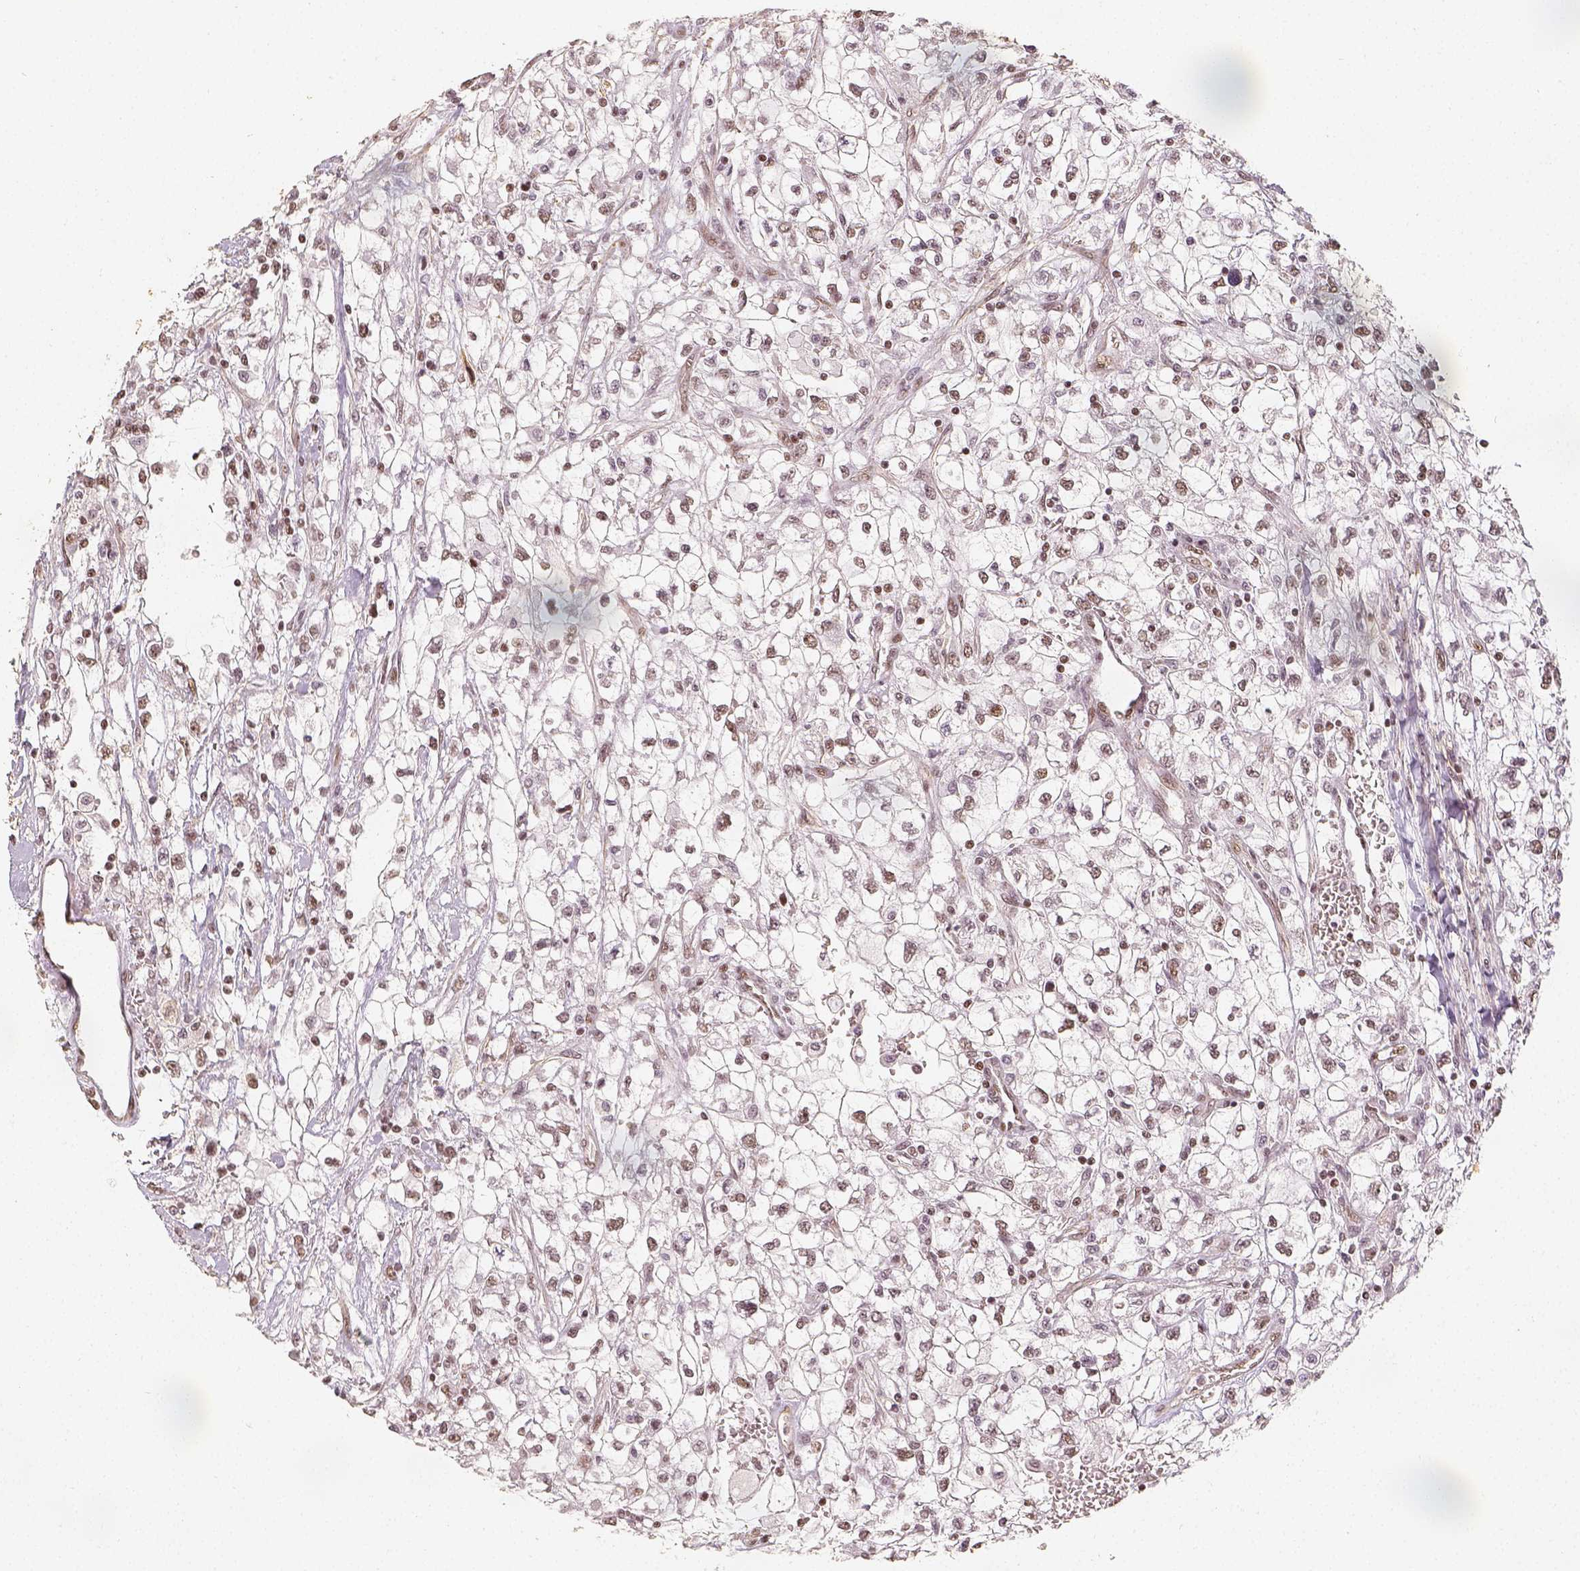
{"staining": {"intensity": "moderate", "quantity": ">75%", "location": "nuclear"}, "tissue": "renal cancer", "cell_type": "Tumor cells", "image_type": "cancer", "snomed": [{"axis": "morphology", "description": "Adenocarcinoma, NOS"}, {"axis": "topography", "description": "Kidney"}], "caption": "An immunohistochemistry photomicrograph of tumor tissue is shown. Protein staining in brown labels moderate nuclear positivity in renal cancer within tumor cells. The staining was performed using DAB (3,3'-diaminobenzidine), with brown indicating positive protein expression. Nuclei are stained blue with hematoxylin.", "gene": "HDAC1", "patient": {"sex": "male", "age": 59}}